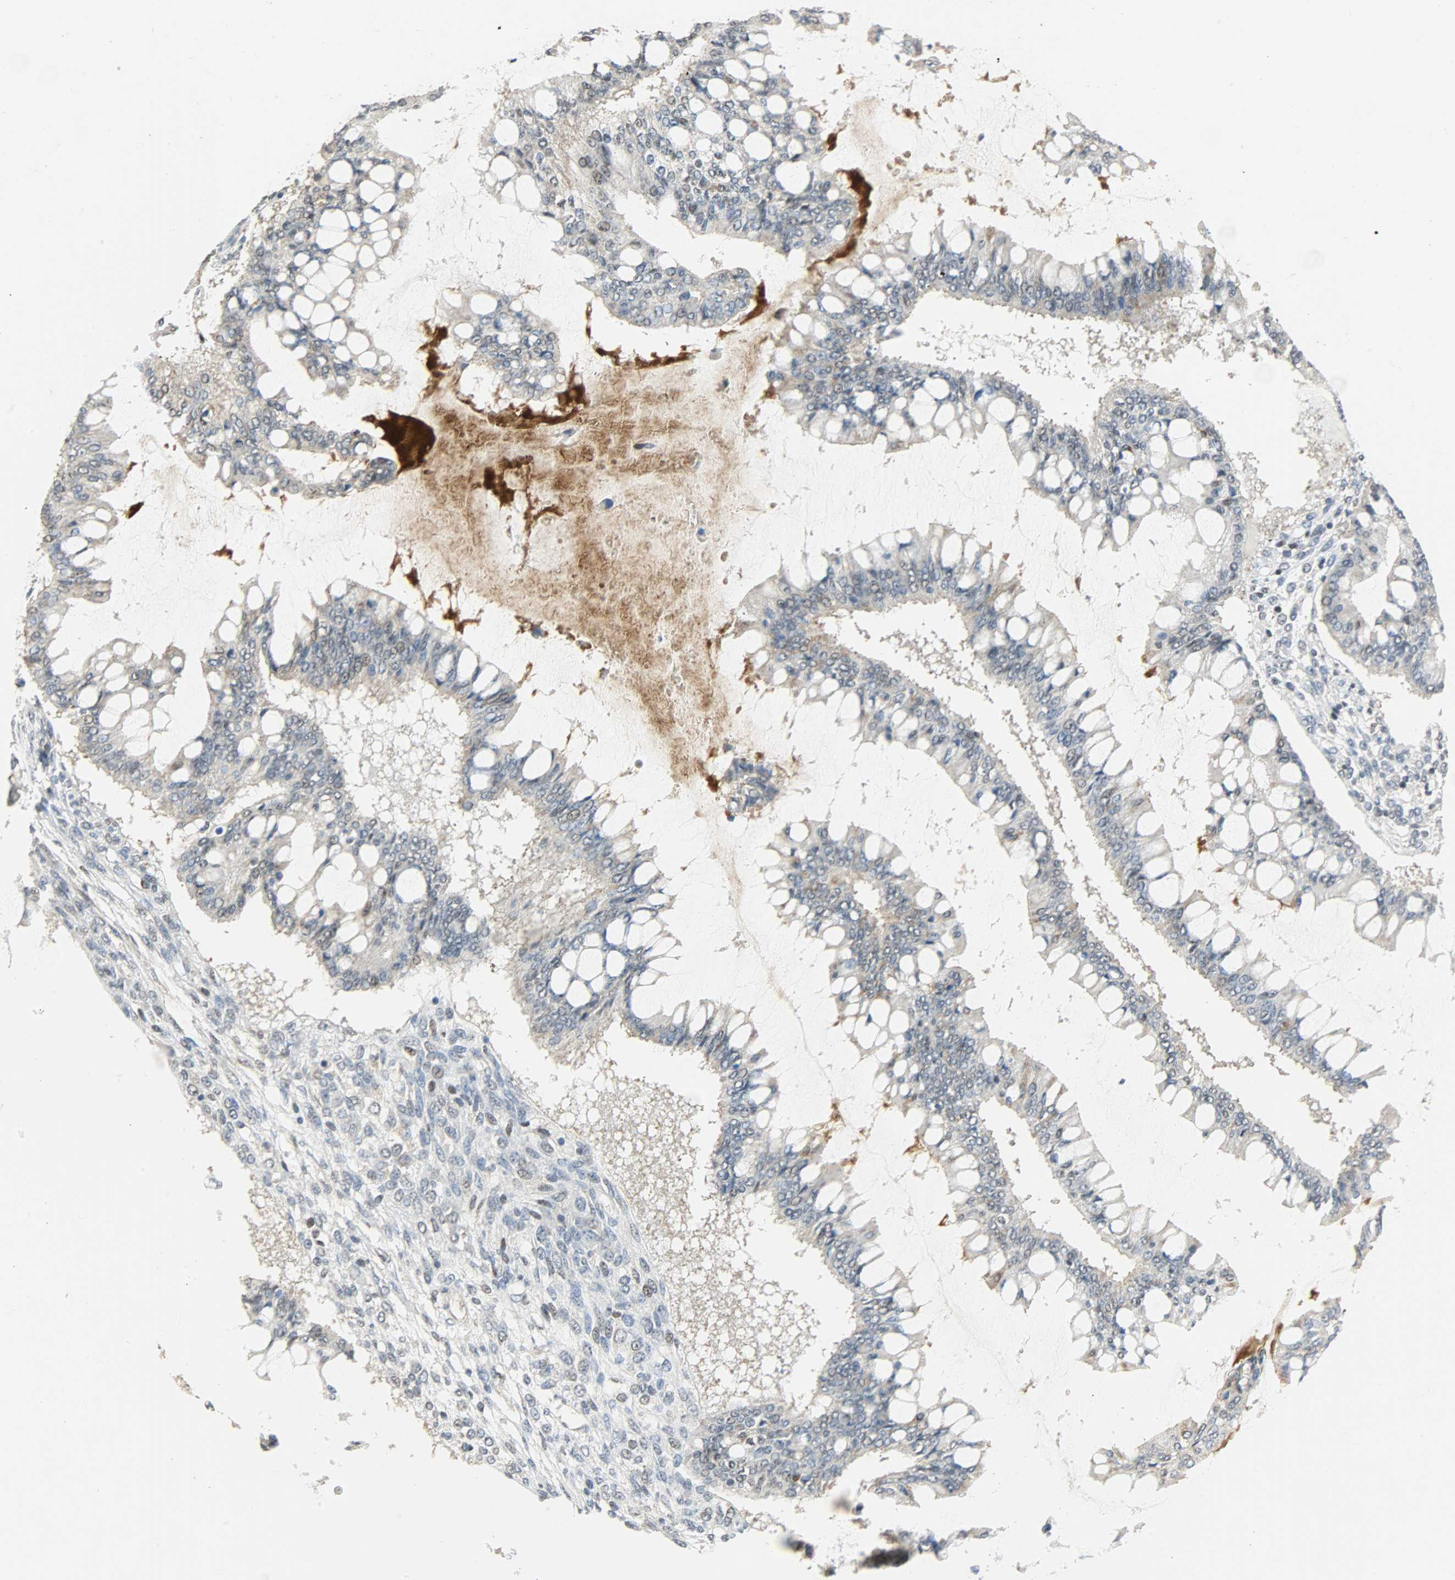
{"staining": {"intensity": "weak", "quantity": "<25%", "location": "cytoplasmic/membranous,nuclear"}, "tissue": "ovarian cancer", "cell_type": "Tumor cells", "image_type": "cancer", "snomed": [{"axis": "morphology", "description": "Cystadenocarcinoma, mucinous, NOS"}, {"axis": "topography", "description": "Ovary"}], "caption": "Tumor cells show no significant expression in ovarian mucinous cystadenocarcinoma.", "gene": "GIT2", "patient": {"sex": "female", "age": 73}}